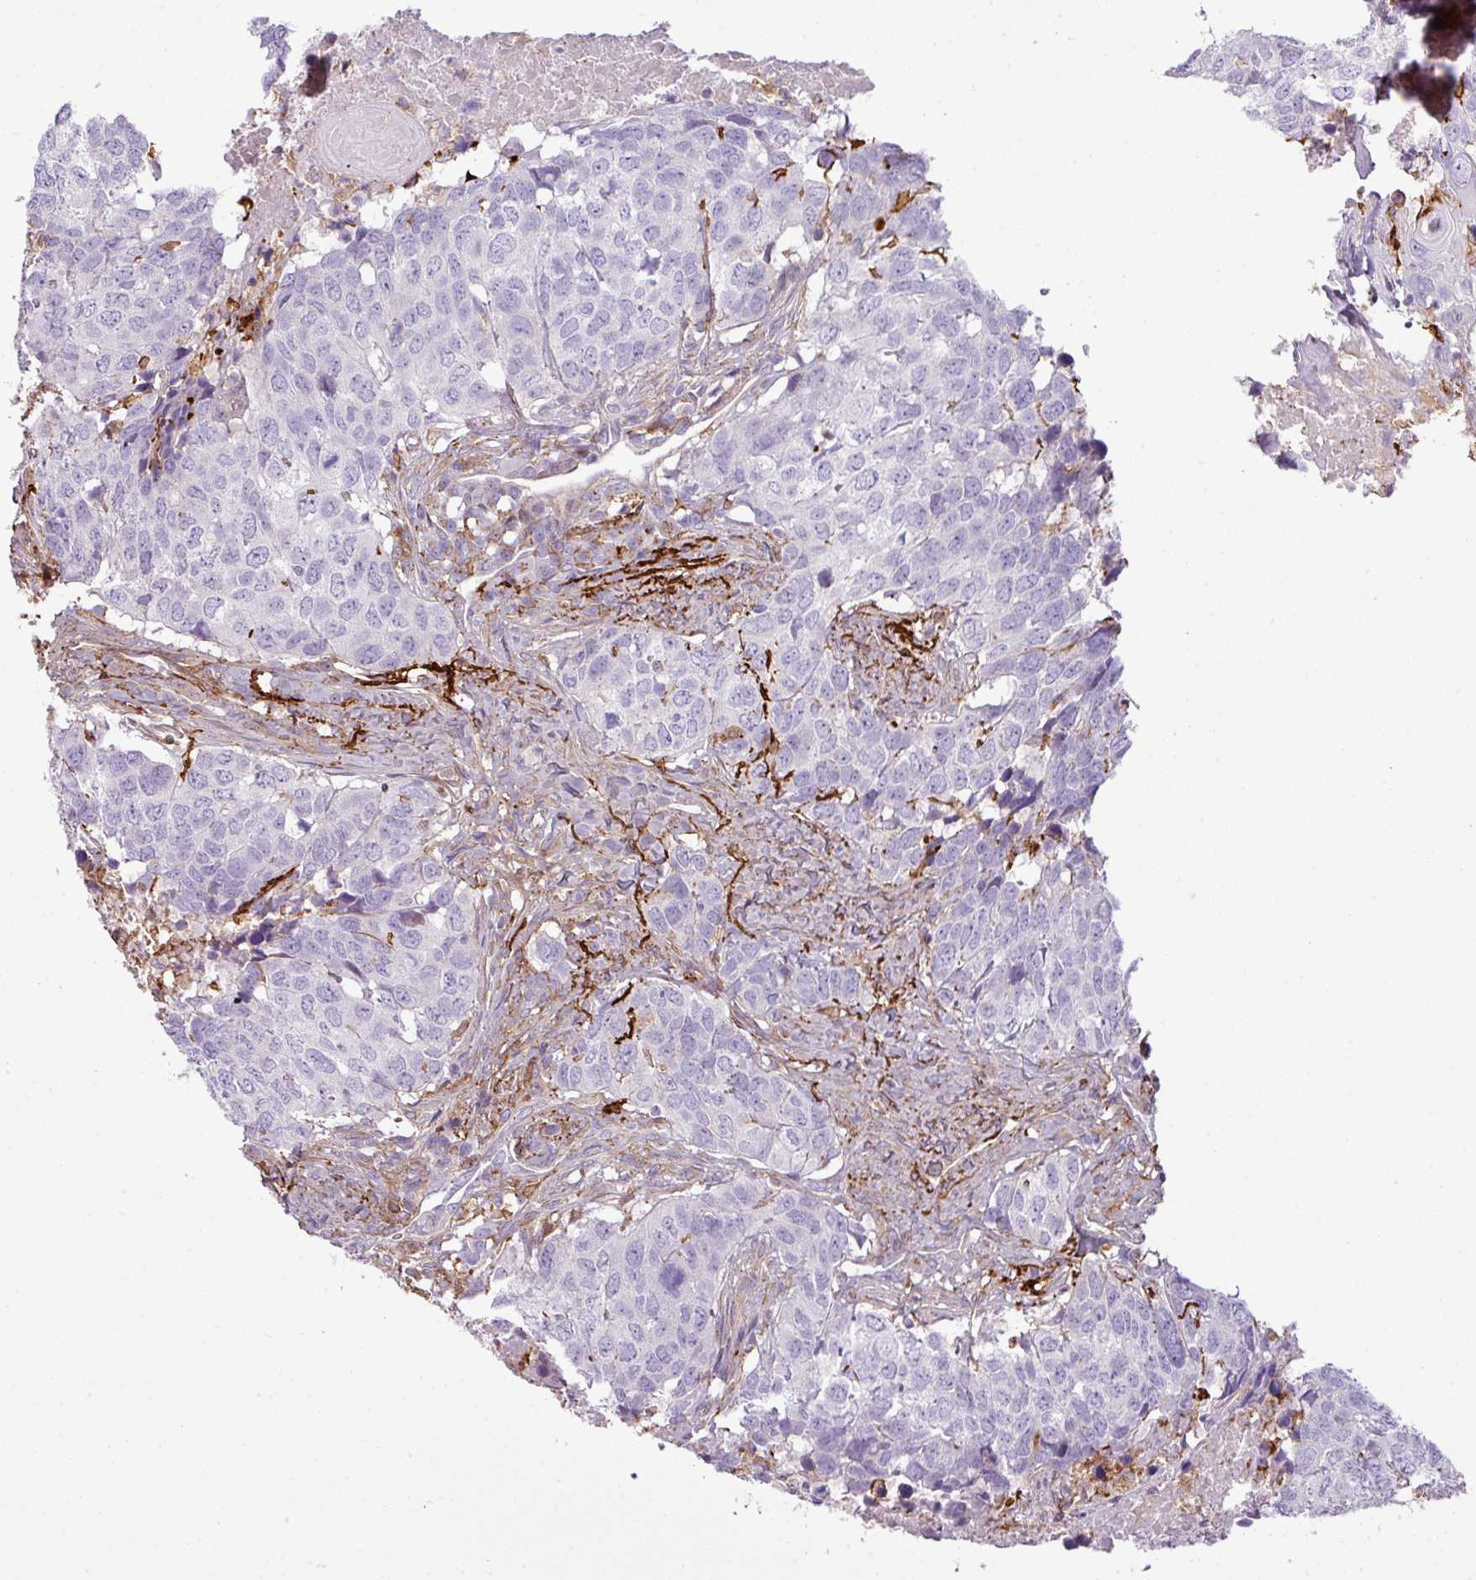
{"staining": {"intensity": "negative", "quantity": "none", "location": "none"}, "tissue": "head and neck cancer", "cell_type": "Tumor cells", "image_type": "cancer", "snomed": [{"axis": "morphology", "description": "Normal tissue, NOS"}, {"axis": "morphology", "description": "Squamous cell carcinoma, NOS"}, {"axis": "topography", "description": "Skeletal muscle"}, {"axis": "topography", "description": "Vascular tissue"}, {"axis": "topography", "description": "Peripheral nerve tissue"}, {"axis": "topography", "description": "Head-Neck"}], "caption": "A histopathology image of head and neck cancer (squamous cell carcinoma) stained for a protein shows no brown staining in tumor cells.", "gene": "COL8A1", "patient": {"sex": "male", "age": 66}}